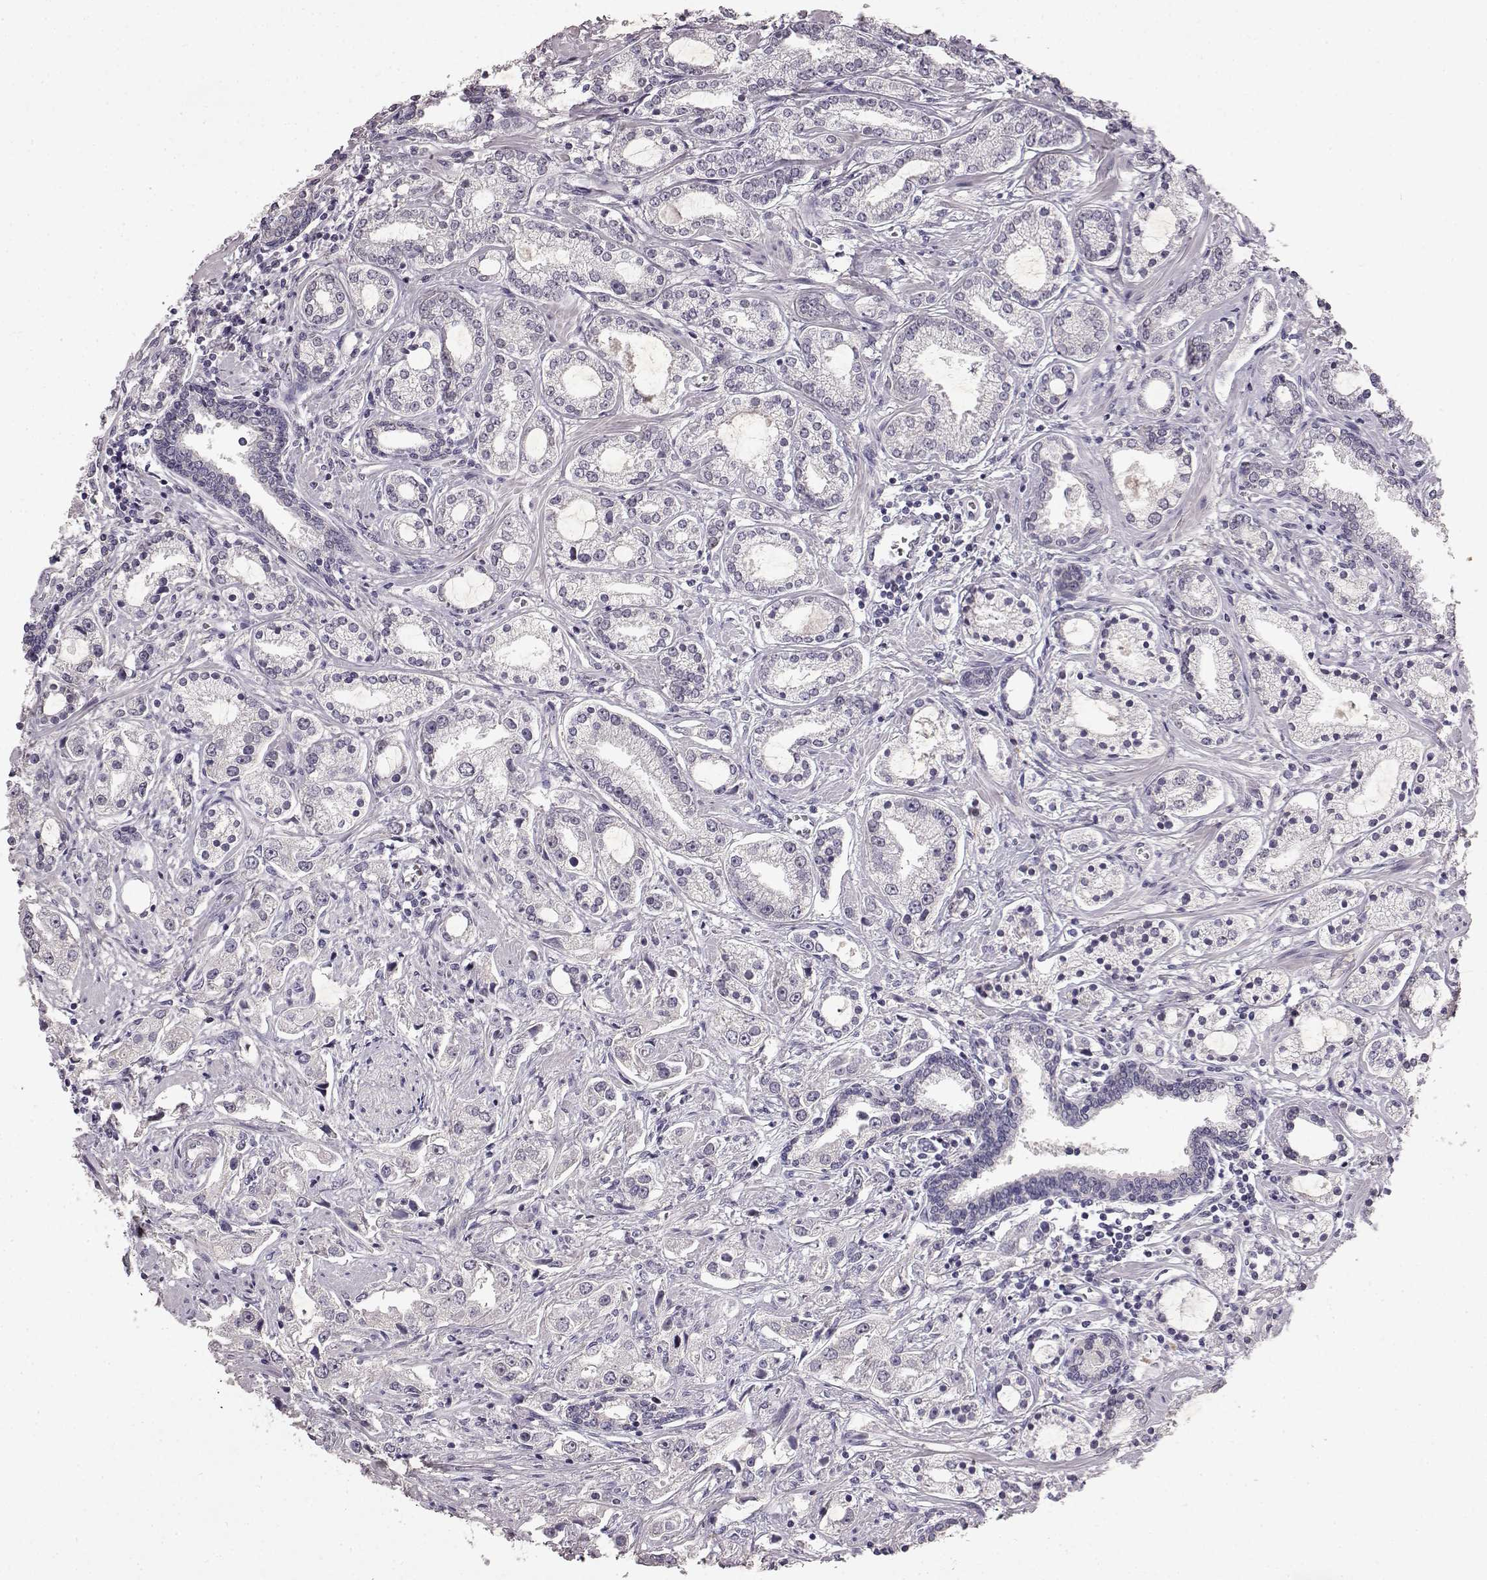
{"staining": {"intensity": "negative", "quantity": "none", "location": "none"}, "tissue": "prostate cancer", "cell_type": "Tumor cells", "image_type": "cancer", "snomed": [{"axis": "morphology", "description": "Adenocarcinoma, Medium grade"}, {"axis": "topography", "description": "Prostate"}], "caption": "Histopathology image shows no protein positivity in tumor cells of prostate cancer (adenocarcinoma (medium-grade)) tissue.", "gene": "SPAG17", "patient": {"sex": "male", "age": 57}}